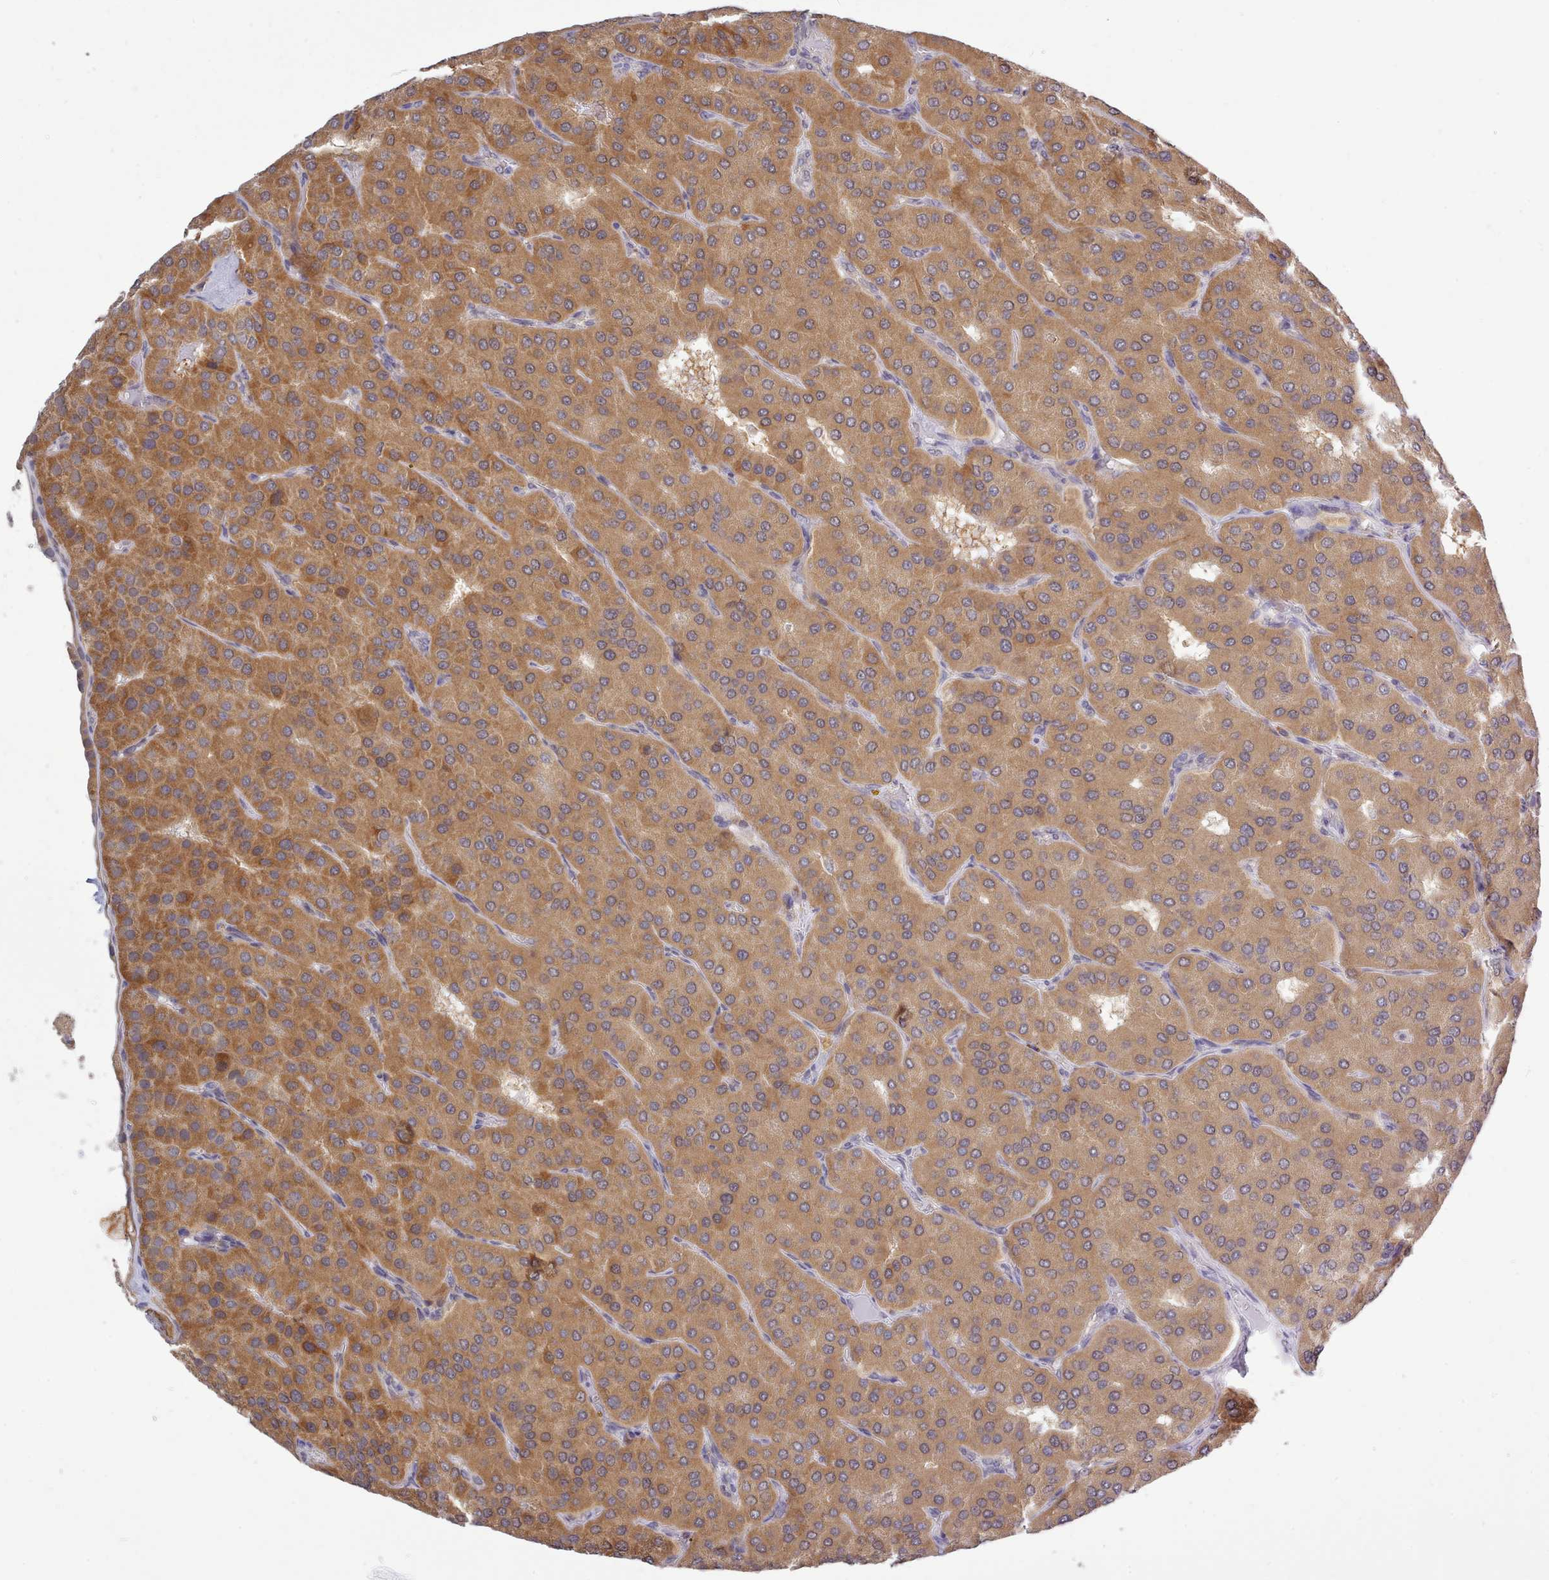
{"staining": {"intensity": "moderate", "quantity": ">75%", "location": "cytoplasmic/membranous"}, "tissue": "parathyroid gland", "cell_type": "Glandular cells", "image_type": "normal", "snomed": [{"axis": "morphology", "description": "Normal tissue, NOS"}, {"axis": "morphology", "description": "Adenoma, NOS"}, {"axis": "topography", "description": "Parathyroid gland"}], "caption": "Immunohistochemical staining of normal human parathyroid gland exhibits >75% levels of moderate cytoplasmic/membranous protein staining in approximately >75% of glandular cells. (DAB IHC, brown staining for protein, blue staining for nuclei).", "gene": "ARL17A", "patient": {"sex": "female", "age": 86}}